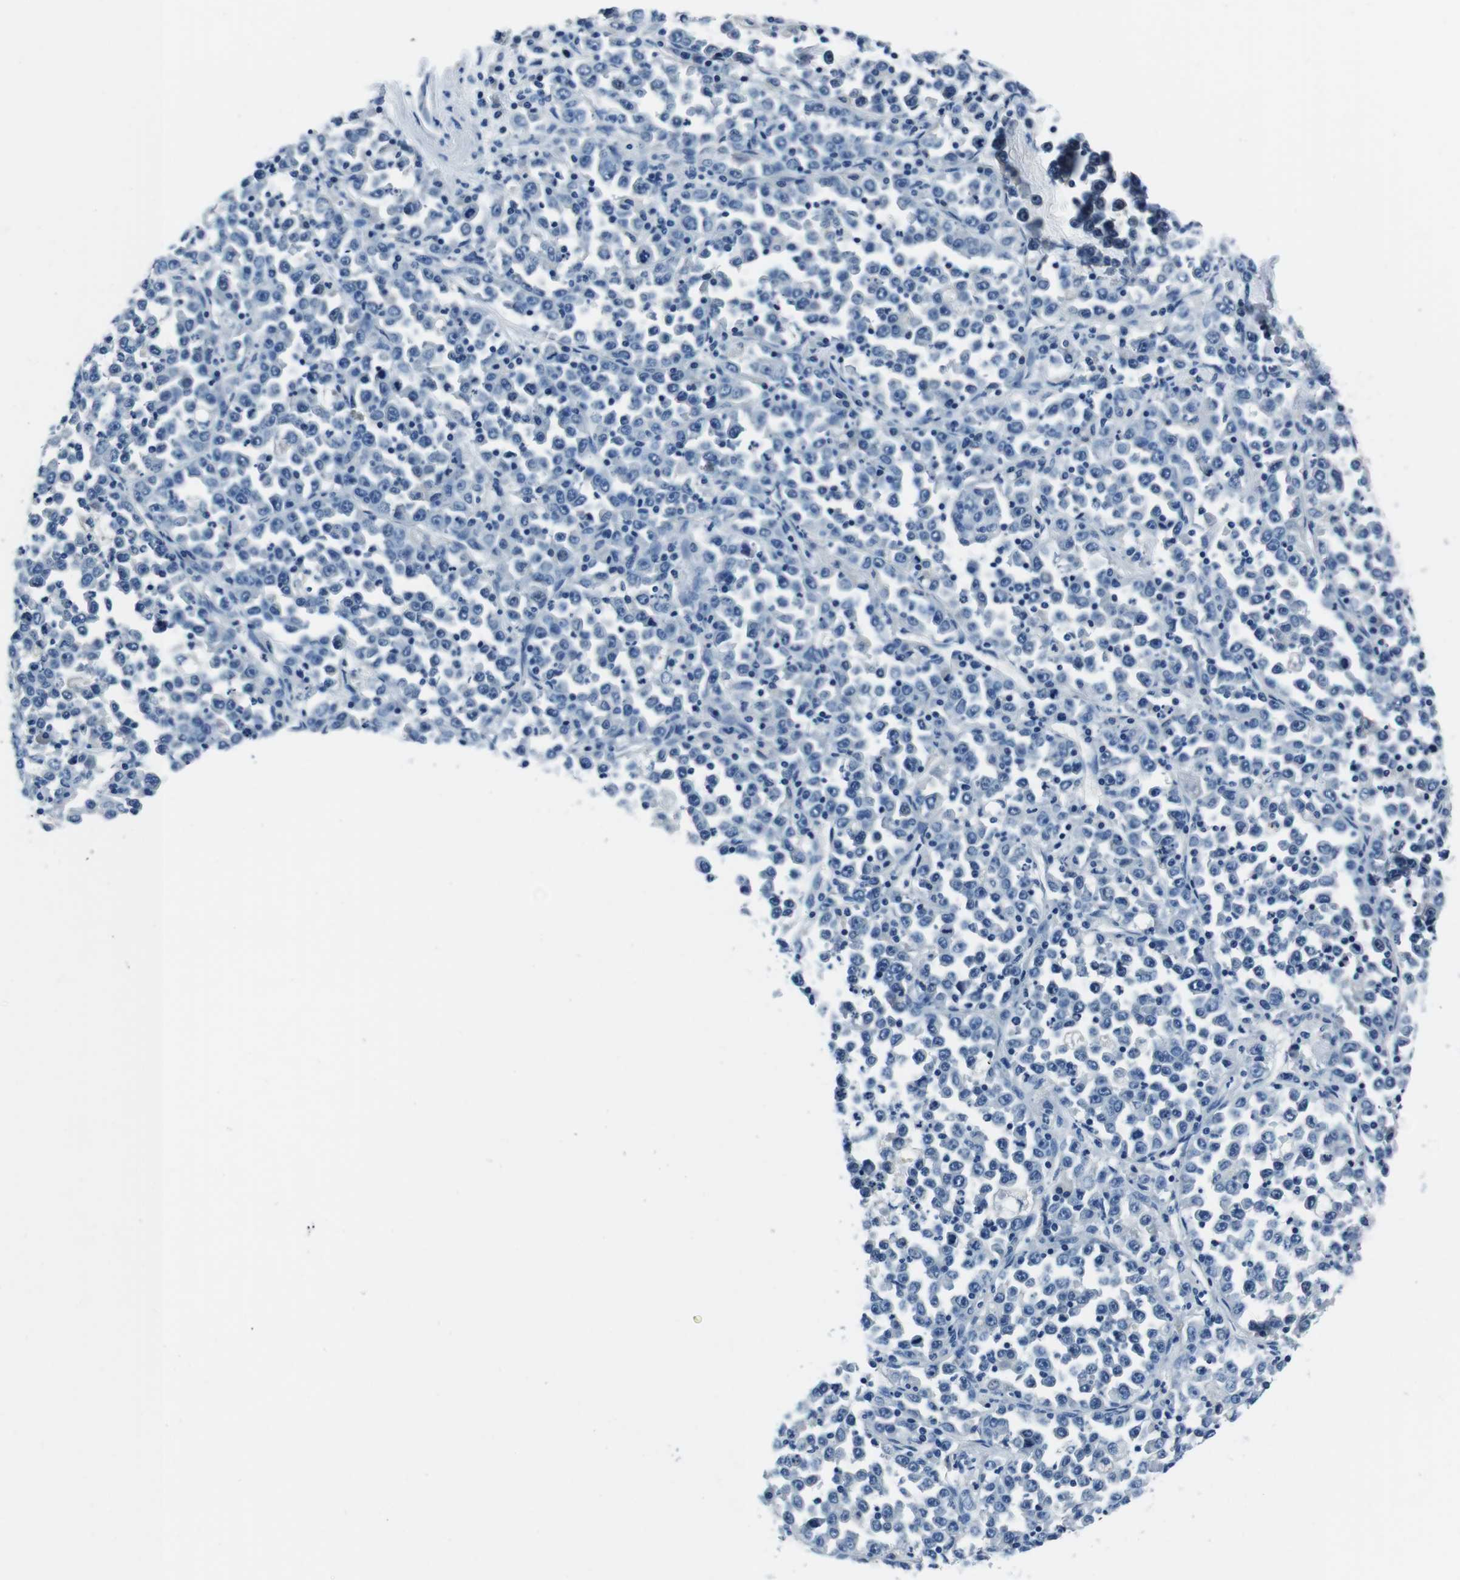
{"staining": {"intensity": "negative", "quantity": "none", "location": "none"}, "tissue": "stomach cancer", "cell_type": "Tumor cells", "image_type": "cancer", "snomed": [{"axis": "morphology", "description": "Normal tissue, NOS"}, {"axis": "morphology", "description": "Adenocarcinoma, NOS"}, {"axis": "topography", "description": "Stomach, upper"}, {"axis": "topography", "description": "Stomach"}], "caption": "Immunohistochemical staining of human stomach adenocarcinoma exhibits no significant positivity in tumor cells. (Brightfield microscopy of DAB (3,3'-diaminobenzidine) immunohistochemistry (IHC) at high magnification).", "gene": "CASQ1", "patient": {"sex": "male", "age": 59}}